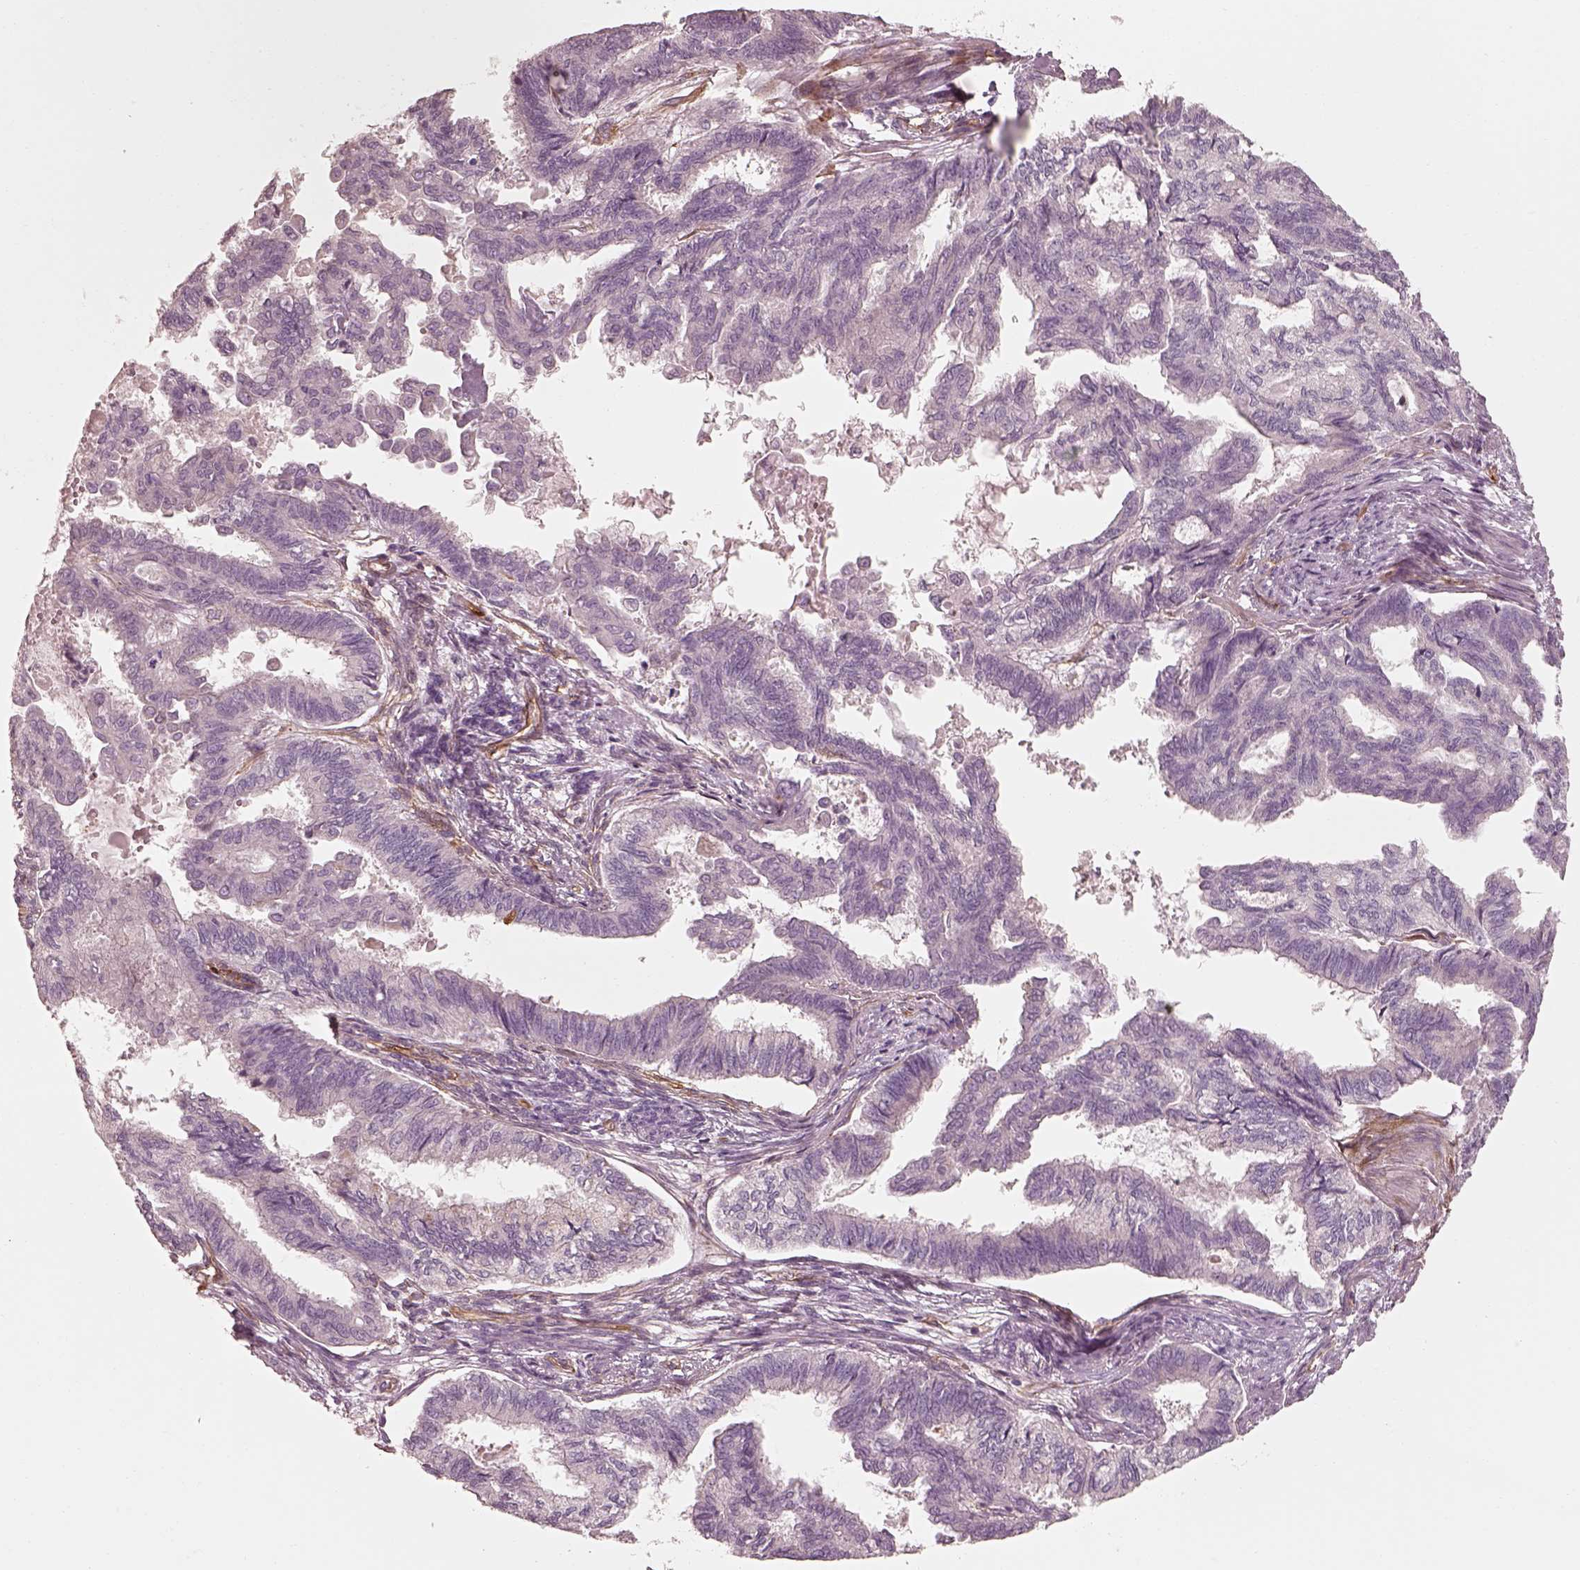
{"staining": {"intensity": "negative", "quantity": "none", "location": "none"}, "tissue": "endometrial cancer", "cell_type": "Tumor cells", "image_type": "cancer", "snomed": [{"axis": "morphology", "description": "Adenocarcinoma, NOS"}, {"axis": "topography", "description": "Endometrium"}], "caption": "Protein analysis of endometrial cancer (adenocarcinoma) exhibits no significant expression in tumor cells.", "gene": "CRYM", "patient": {"sex": "female", "age": 86}}